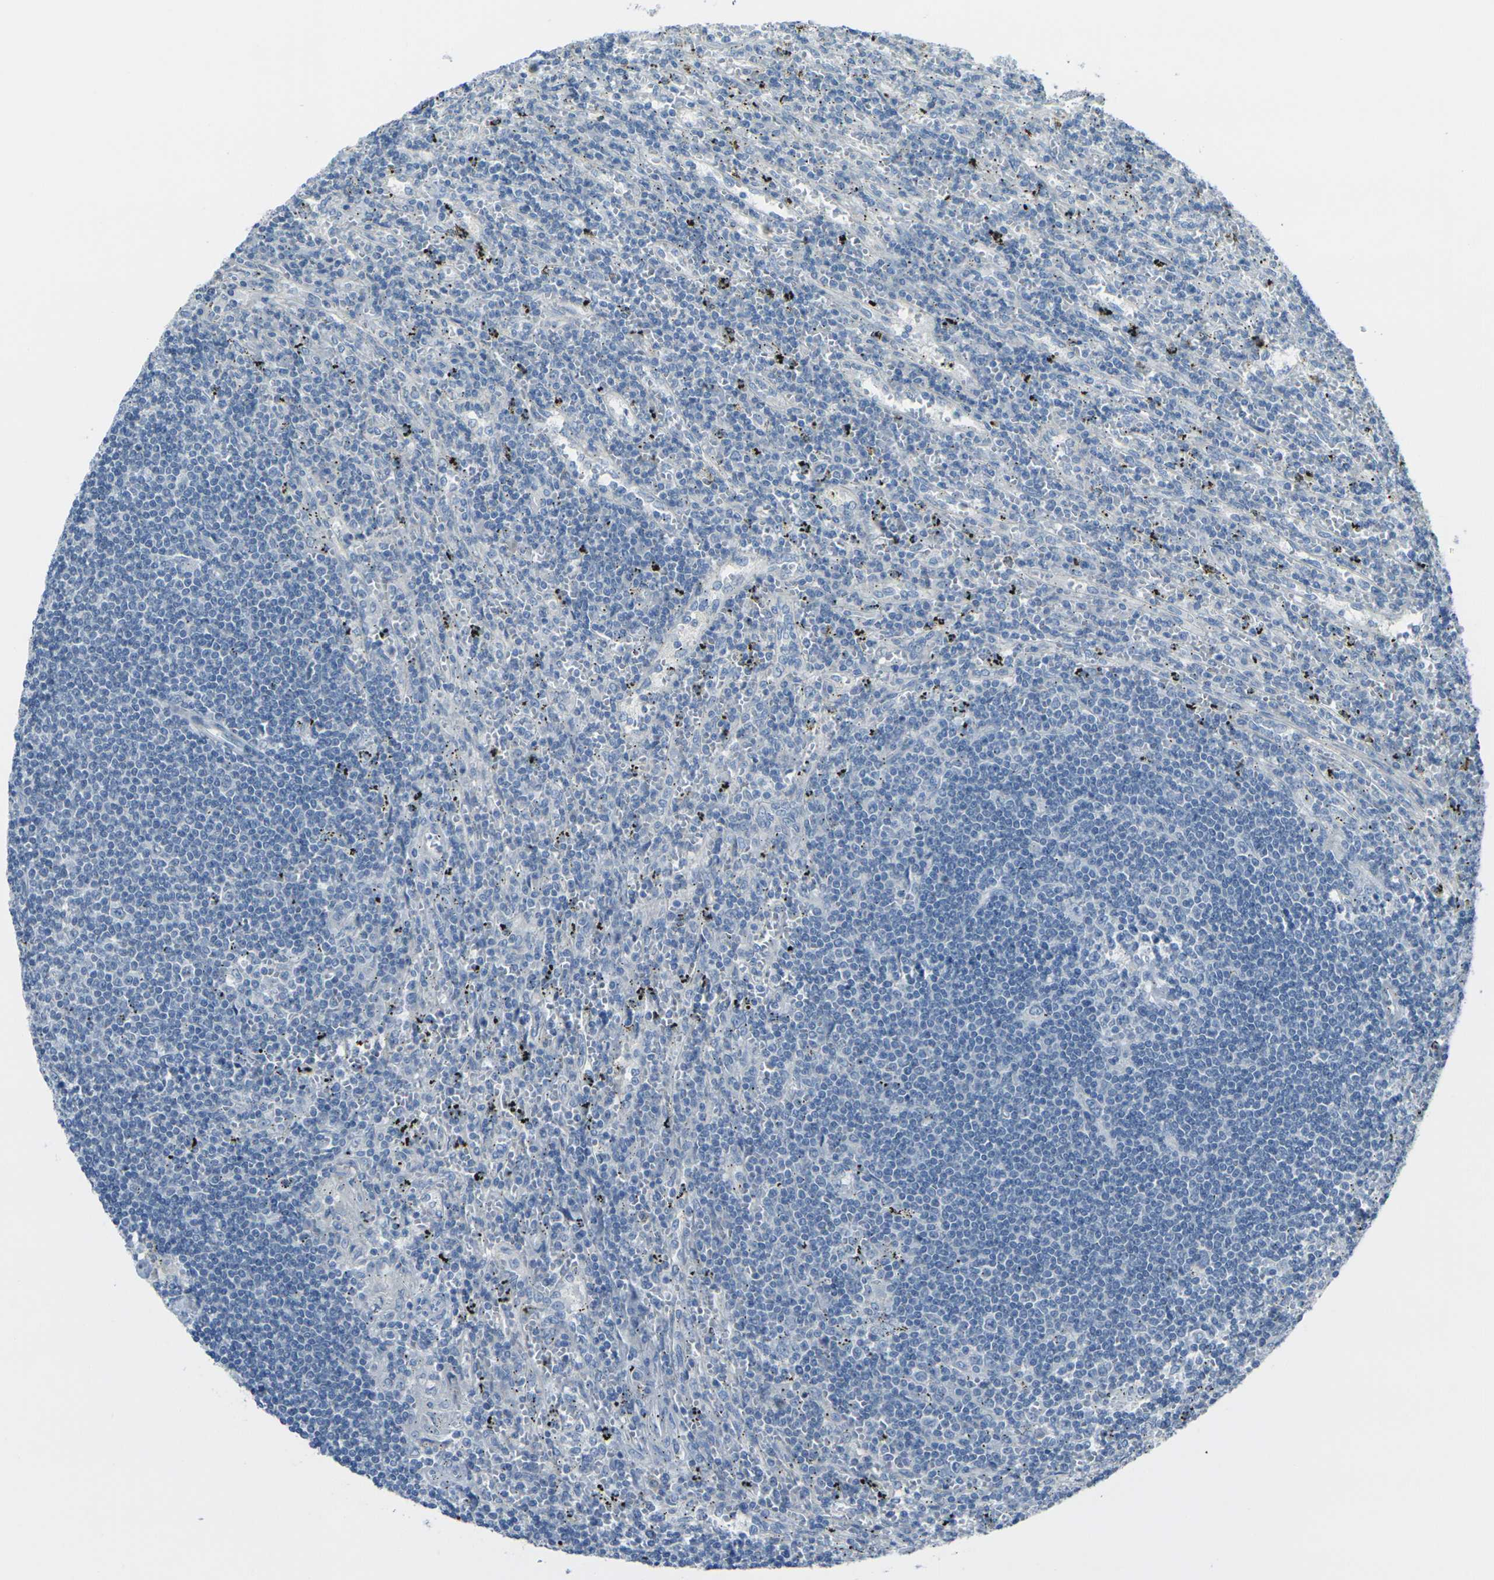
{"staining": {"intensity": "negative", "quantity": "none", "location": "none"}, "tissue": "lymphoma", "cell_type": "Tumor cells", "image_type": "cancer", "snomed": [{"axis": "morphology", "description": "Malignant lymphoma, non-Hodgkin's type, Low grade"}, {"axis": "topography", "description": "Spleen"}], "caption": "Photomicrograph shows no significant protein expression in tumor cells of malignant lymphoma, non-Hodgkin's type (low-grade).", "gene": "ANKRD46", "patient": {"sex": "male", "age": 76}}